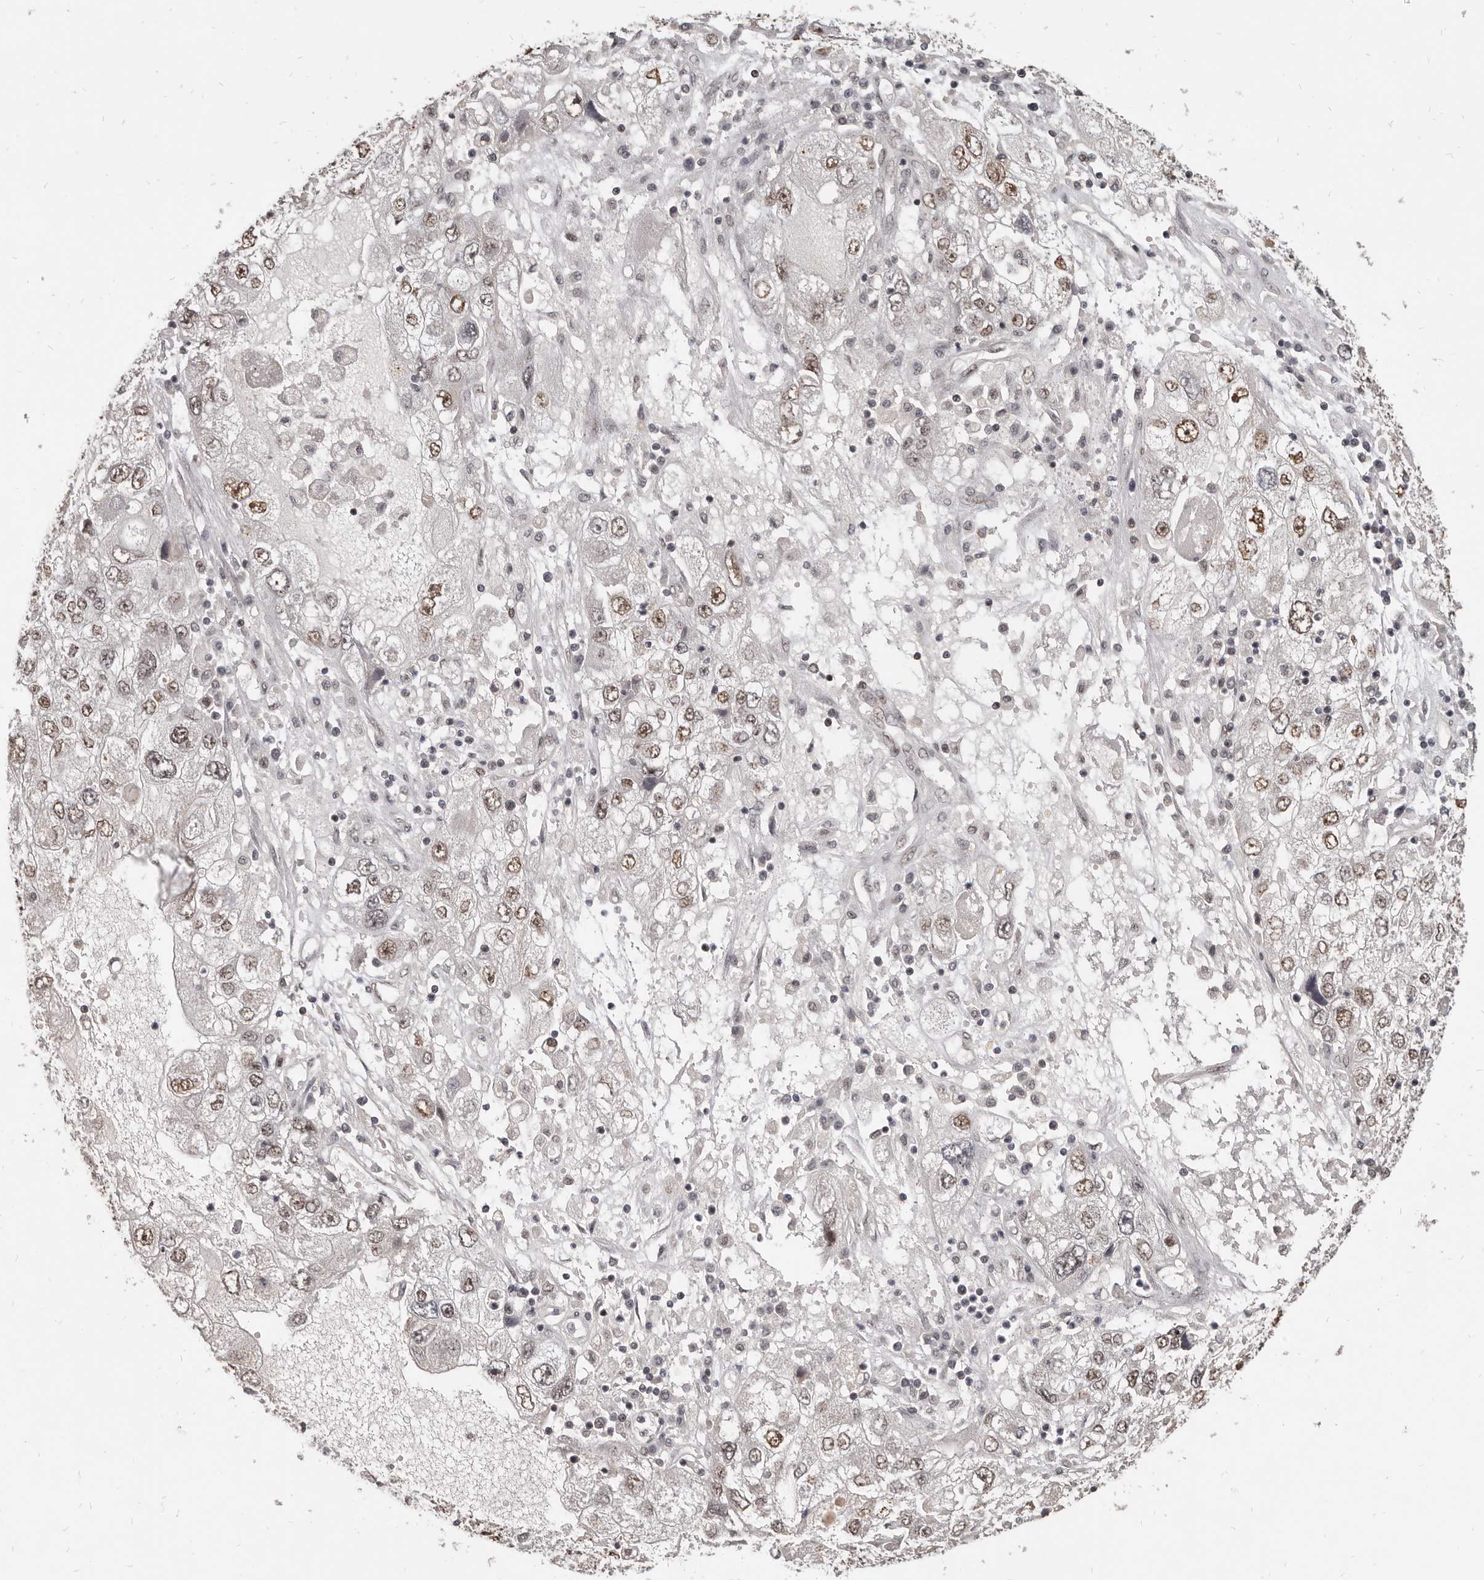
{"staining": {"intensity": "strong", "quantity": "25%-75%", "location": "nuclear"}, "tissue": "endometrial cancer", "cell_type": "Tumor cells", "image_type": "cancer", "snomed": [{"axis": "morphology", "description": "Adenocarcinoma, NOS"}, {"axis": "topography", "description": "Endometrium"}], "caption": "The micrograph demonstrates immunohistochemical staining of endometrial adenocarcinoma. There is strong nuclear expression is present in approximately 25%-75% of tumor cells.", "gene": "ATF5", "patient": {"sex": "female", "age": 49}}